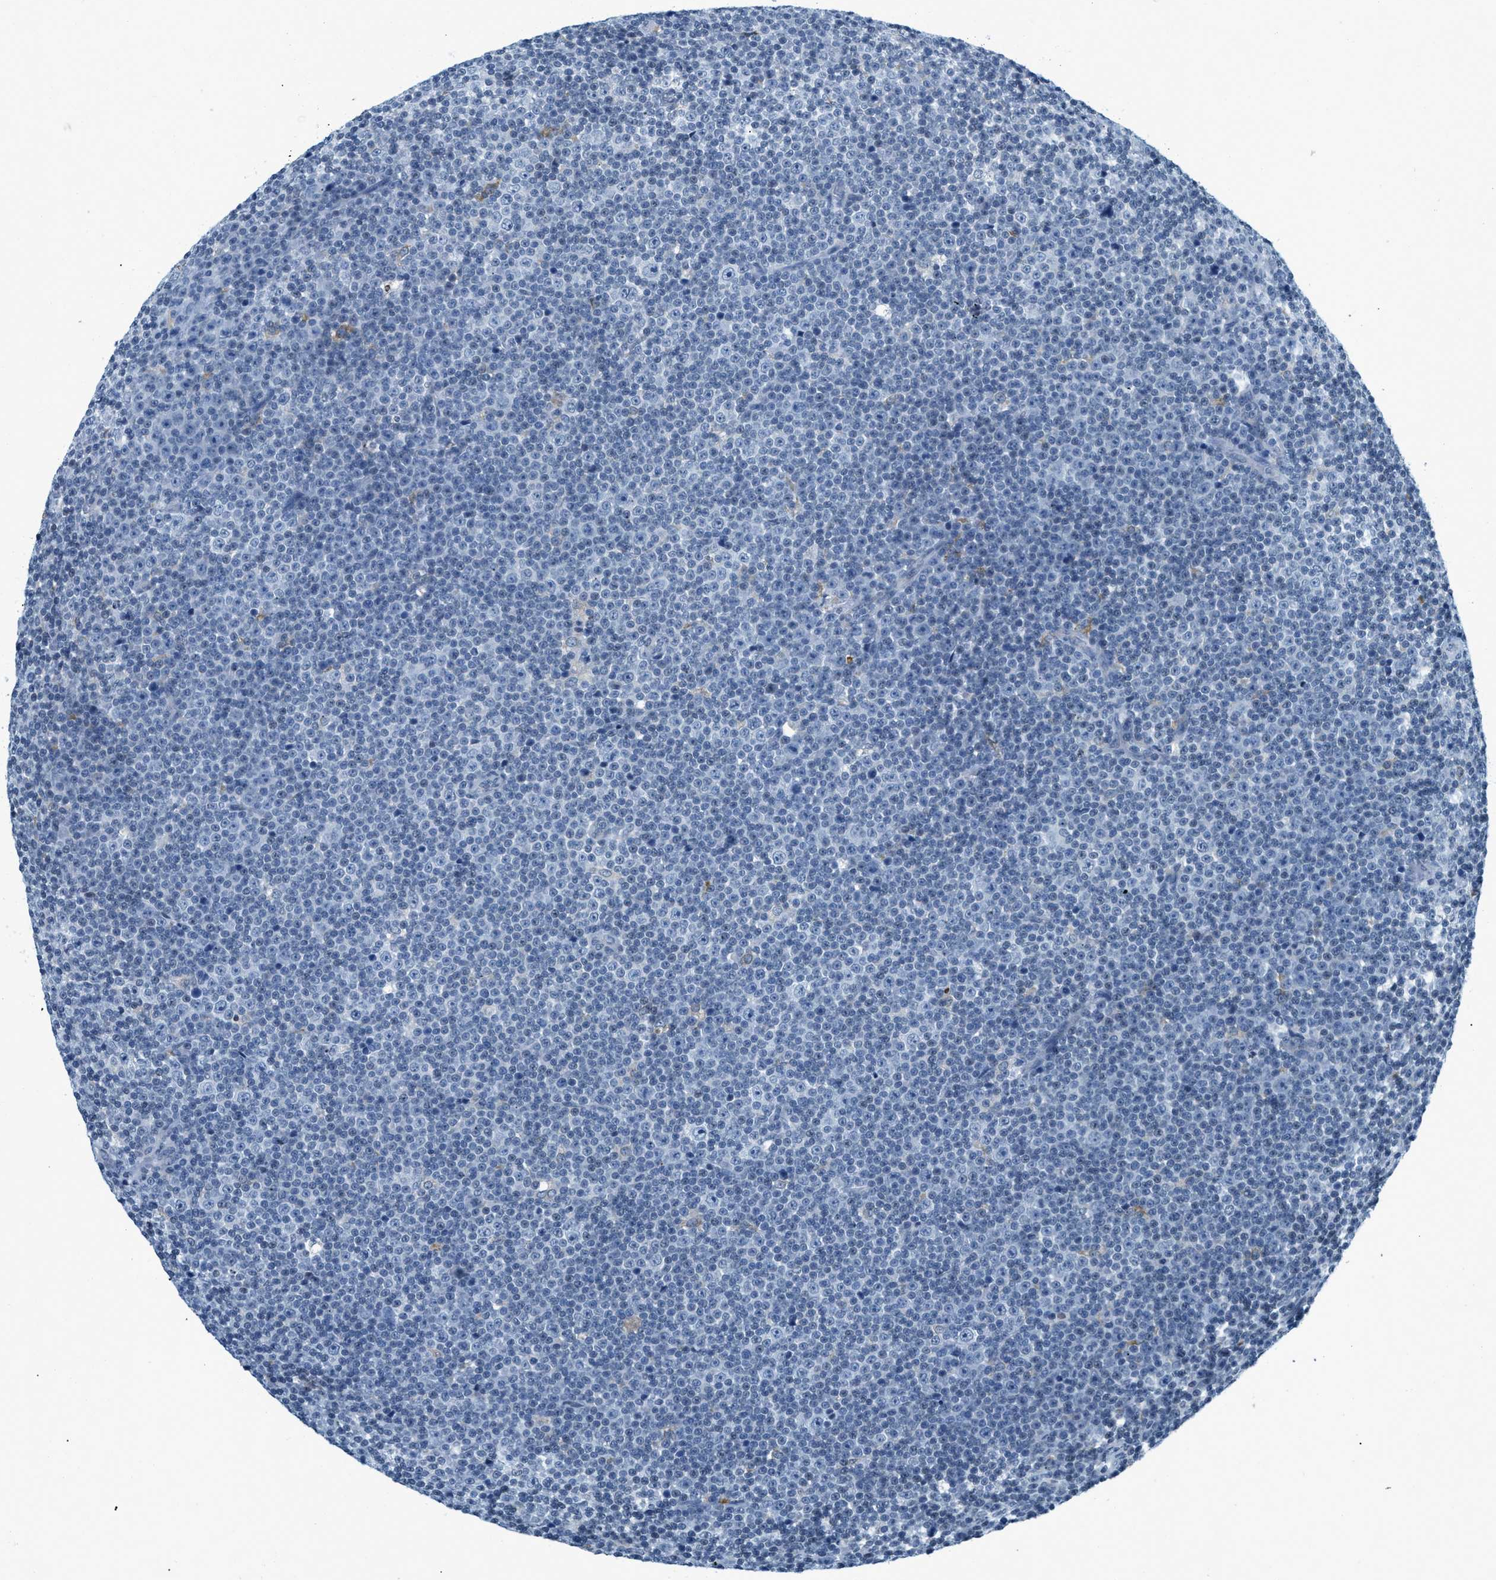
{"staining": {"intensity": "negative", "quantity": "none", "location": "none"}, "tissue": "lymphoma", "cell_type": "Tumor cells", "image_type": "cancer", "snomed": [{"axis": "morphology", "description": "Malignant lymphoma, non-Hodgkin's type, Low grade"}, {"axis": "topography", "description": "Lymph node"}], "caption": "Tumor cells show no significant positivity in lymphoma. (DAB (3,3'-diaminobenzidine) immunohistochemistry, high magnification).", "gene": "UVRAG", "patient": {"sex": "female", "age": 67}}